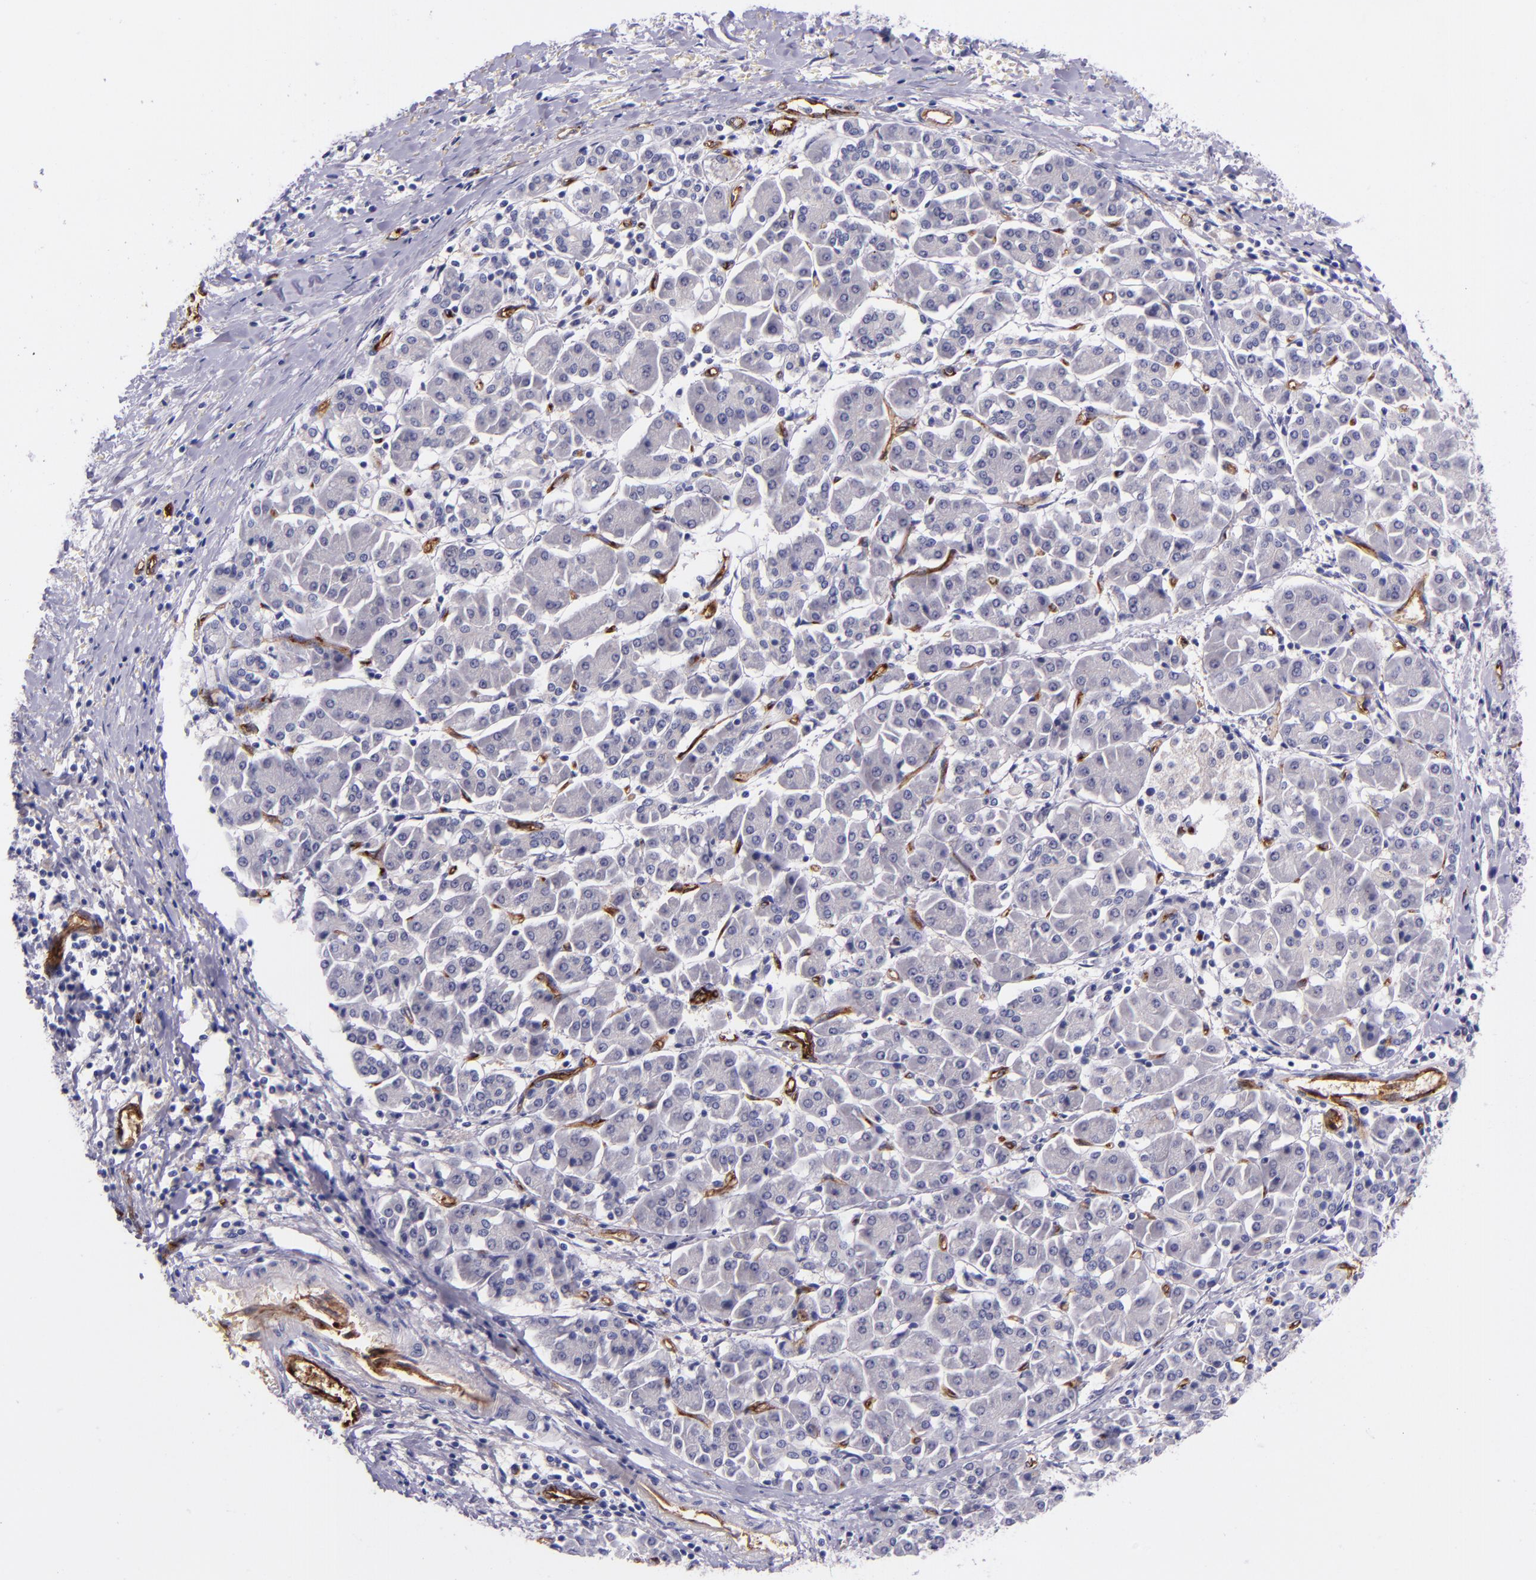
{"staining": {"intensity": "negative", "quantity": "none", "location": "none"}, "tissue": "pancreatic cancer", "cell_type": "Tumor cells", "image_type": "cancer", "snomed": [{"axis": "morphology", "description": "Adenocarcinoma, NOS"}, {"axis": "topography", "description": "Pancreas"}], "caption": "The IHC micrograph has no significant positivity in tumor cells of pancreatic cancer tissue.", "gene": "NOS3", "patient": {"sex": "female", "age": 57}}